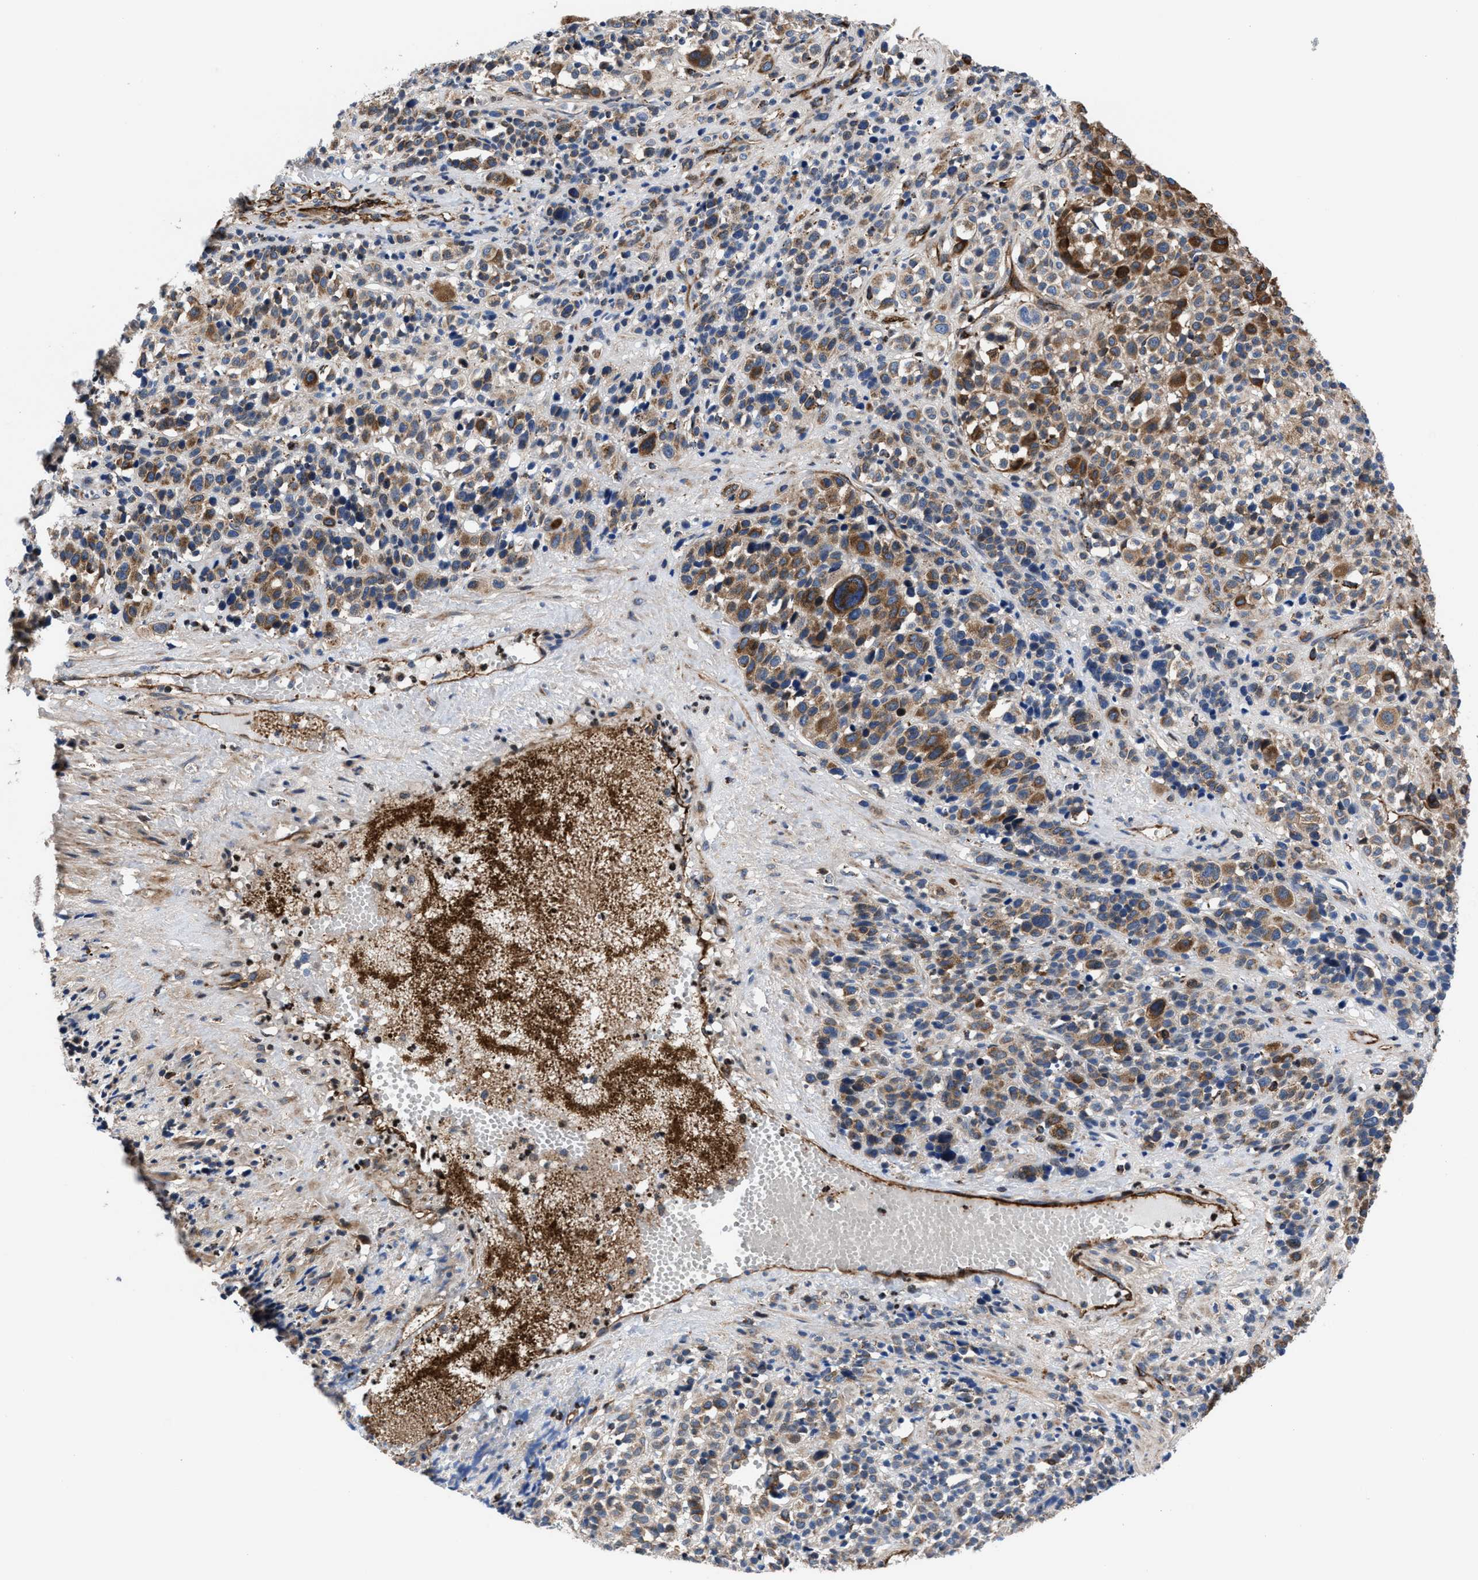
{"staining": {"intensity": "moderate", "quantity": ">75%", "location": "cytoplasmic/membranous"}, "tissue": "melanoma", "cell_type": "Tumor cells", "image_type": "cancer", "snomed": [{"axis": "morphology", "description": "Malignant melanoma, Metastatic site"}, {"axis": "topography", "description": "Skin"}], "caption": "Brown immunohistochemical staining in human melanoma shows moderate cytoplasmic/membranous positivity in approximately >75% of tumor cells.", "gene": "PRR15L", "patient": {"sex": "female", "age": 74}}